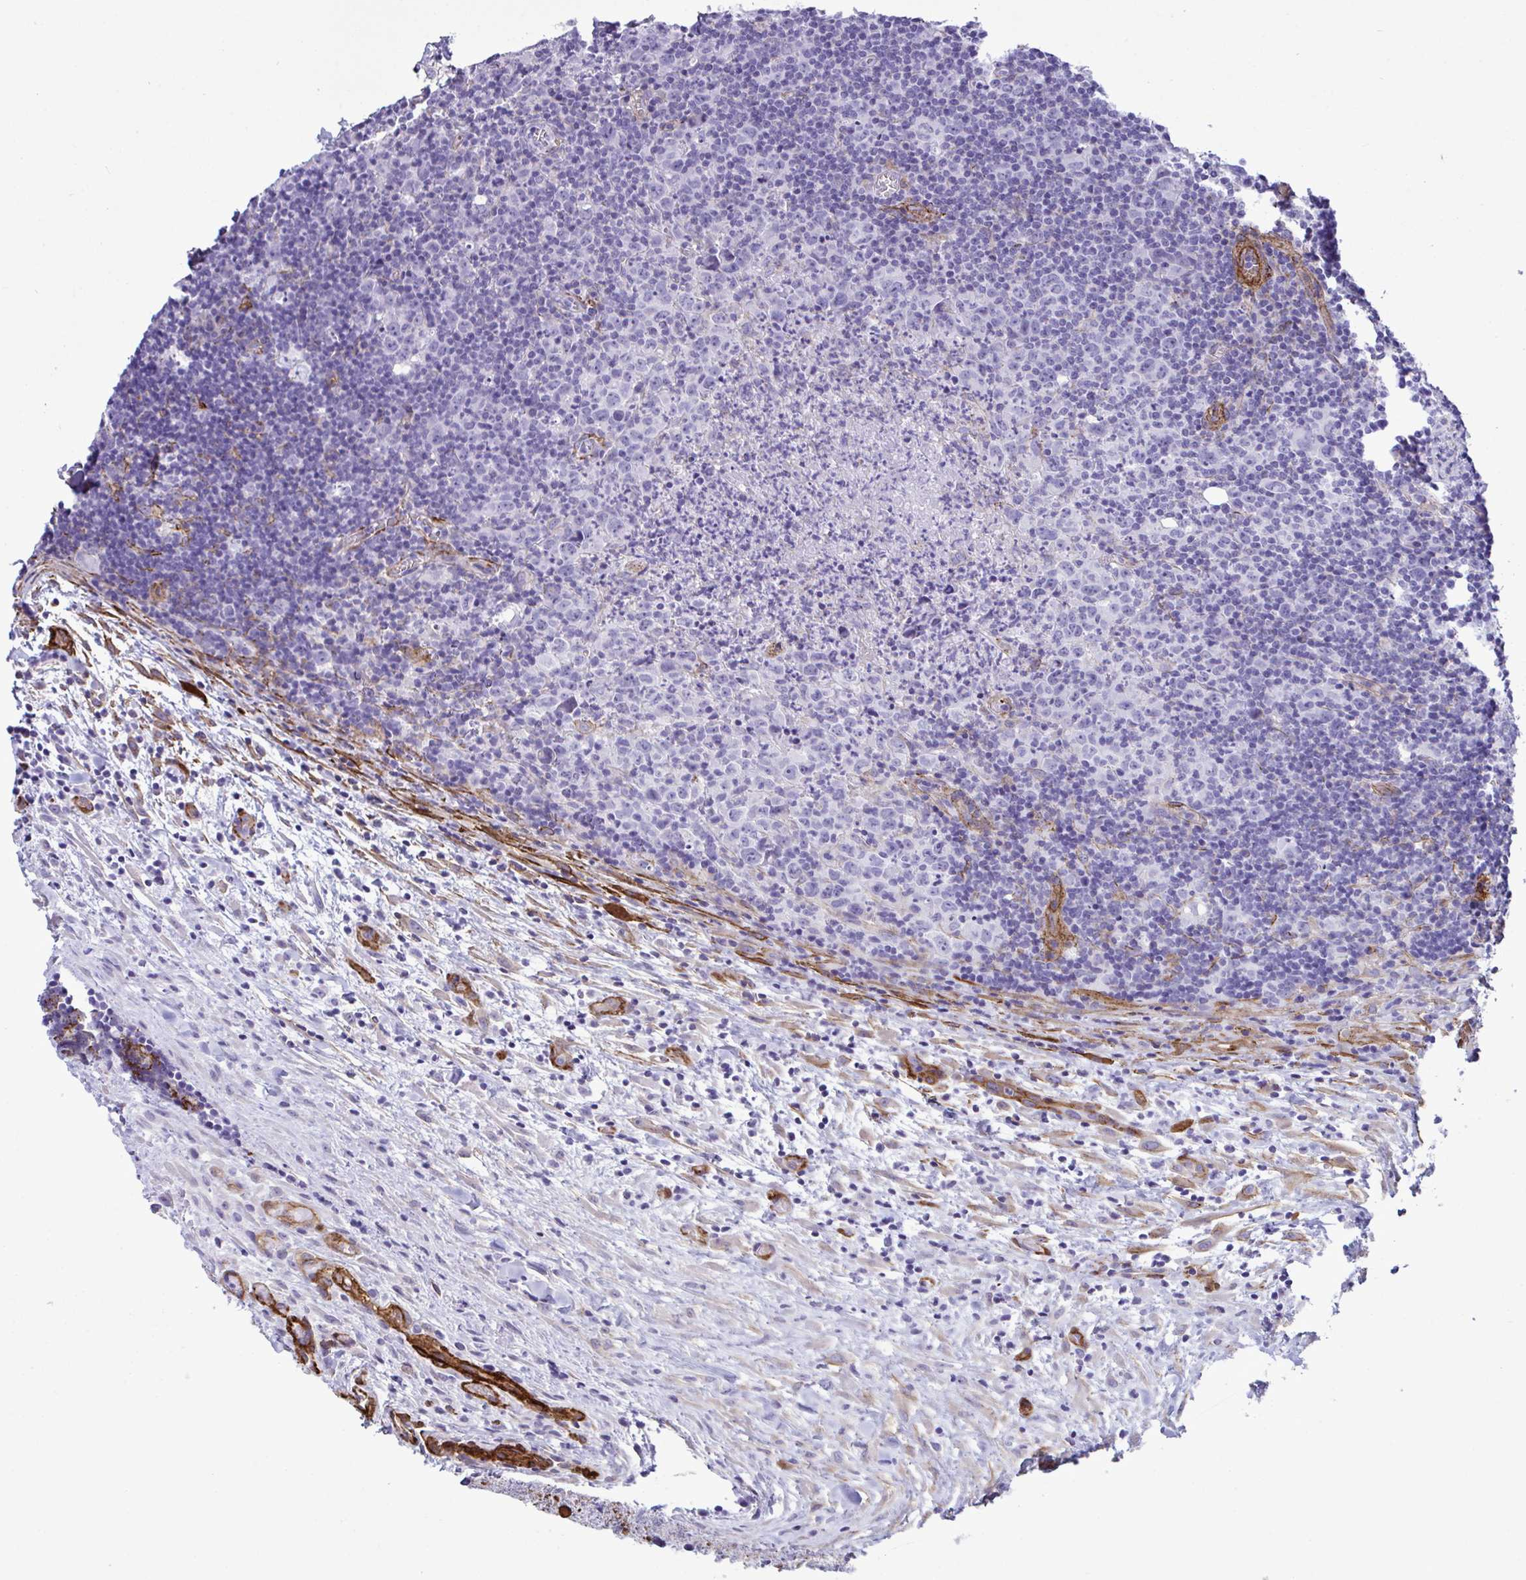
{"staining": {"intensity": "negative", "quantity": "none", "location": "none"}, "tissue": "lymphoma", "cell_type": "Tumor cells", "image_type": "cancer", "snomed": [{"axis": "morphology", "description": "Hodgkin's disease, NOS"}, {"axis": "topography", "description": "Lymph node"}], "caption": "Tumor cells are negative for brown protein staining in Hodgkin's disease.", "gene": "SYNPO2L", "patient": {"sex": "female", "age": 18}}